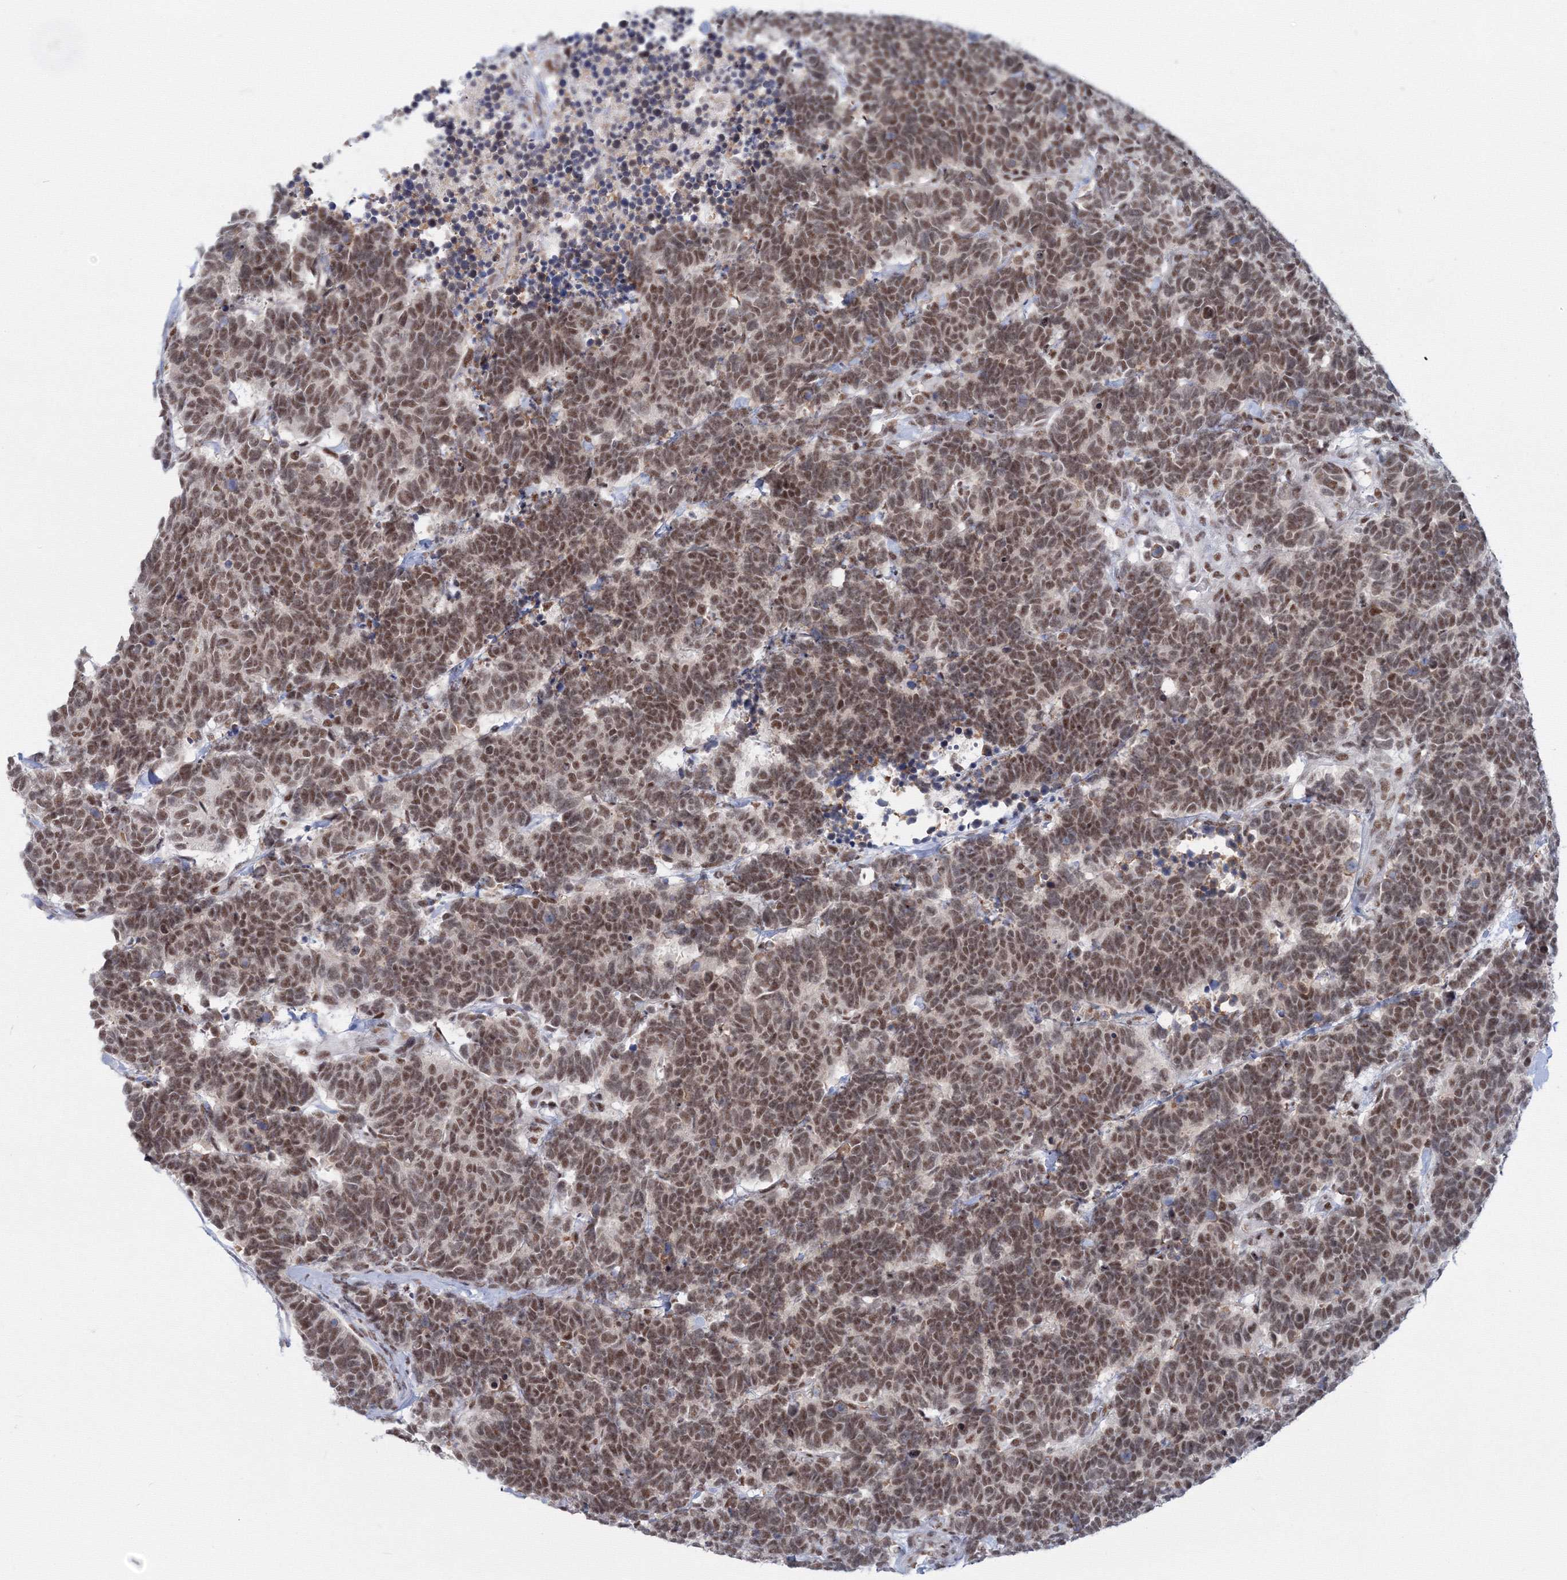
{"staining": {"intensity": "moderate", "quantity": ">75%", "location": "nuclear"}, "tissue": "carcinoid", "cell_type": "Tumor cells", "image_type": "cancer", "snomed": [{"axis": "morphology", "description": "Carcinoma, NOS"}, {"axis": "morphology", "description": "Carcinoid, malignant, NOS"}, {"axis": "topography", "description": "Urinary bladder"}], "caption": "The immunohistochemical stain highlights moderate nuclear staining in tumor cells of carcinoid (malignant) tissue.", "gene": "SF3B6", "patient": {"sex": "male", "age": 57}}